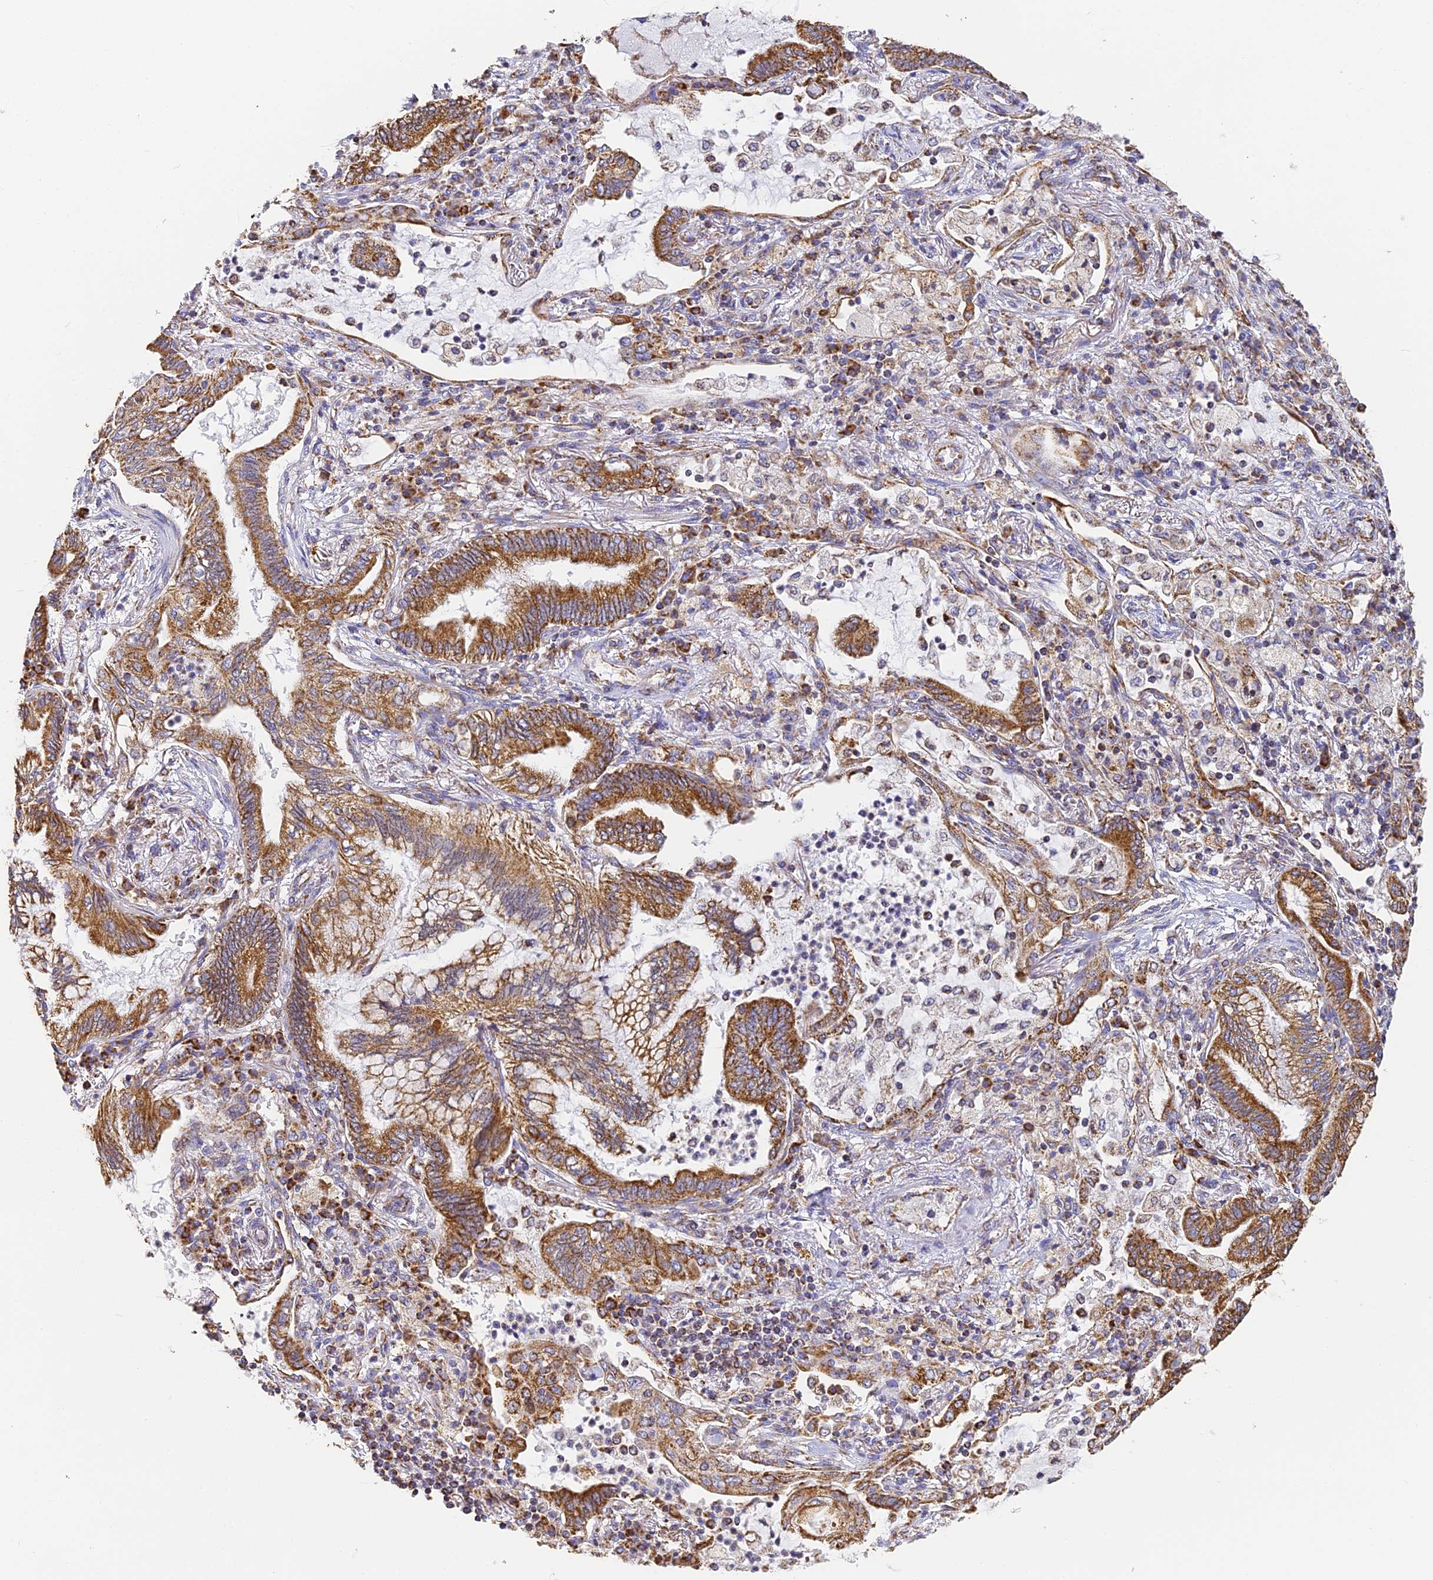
{"staining": {"intensity": "strong", "quantity": "25%-75%", "location": "cytoplasmic/membranous"}, "tissue": "lung cancer", "cell_type": "Tumor cells", "image_type": "cancer", "snomed": [{"axis": "morphology", "description": "Adenocarcinoma, NOS"}, {"axis": "topography", "description": "Lung"}], "caption": "Lung cancer was stained to show a protein in brown. There is high levels of strong cytoplasmic/membranous positivity in approximately 25%-75% of tumor cells.", "gene": "COX6C", "patient": {"sex": "female", "age": 70}}